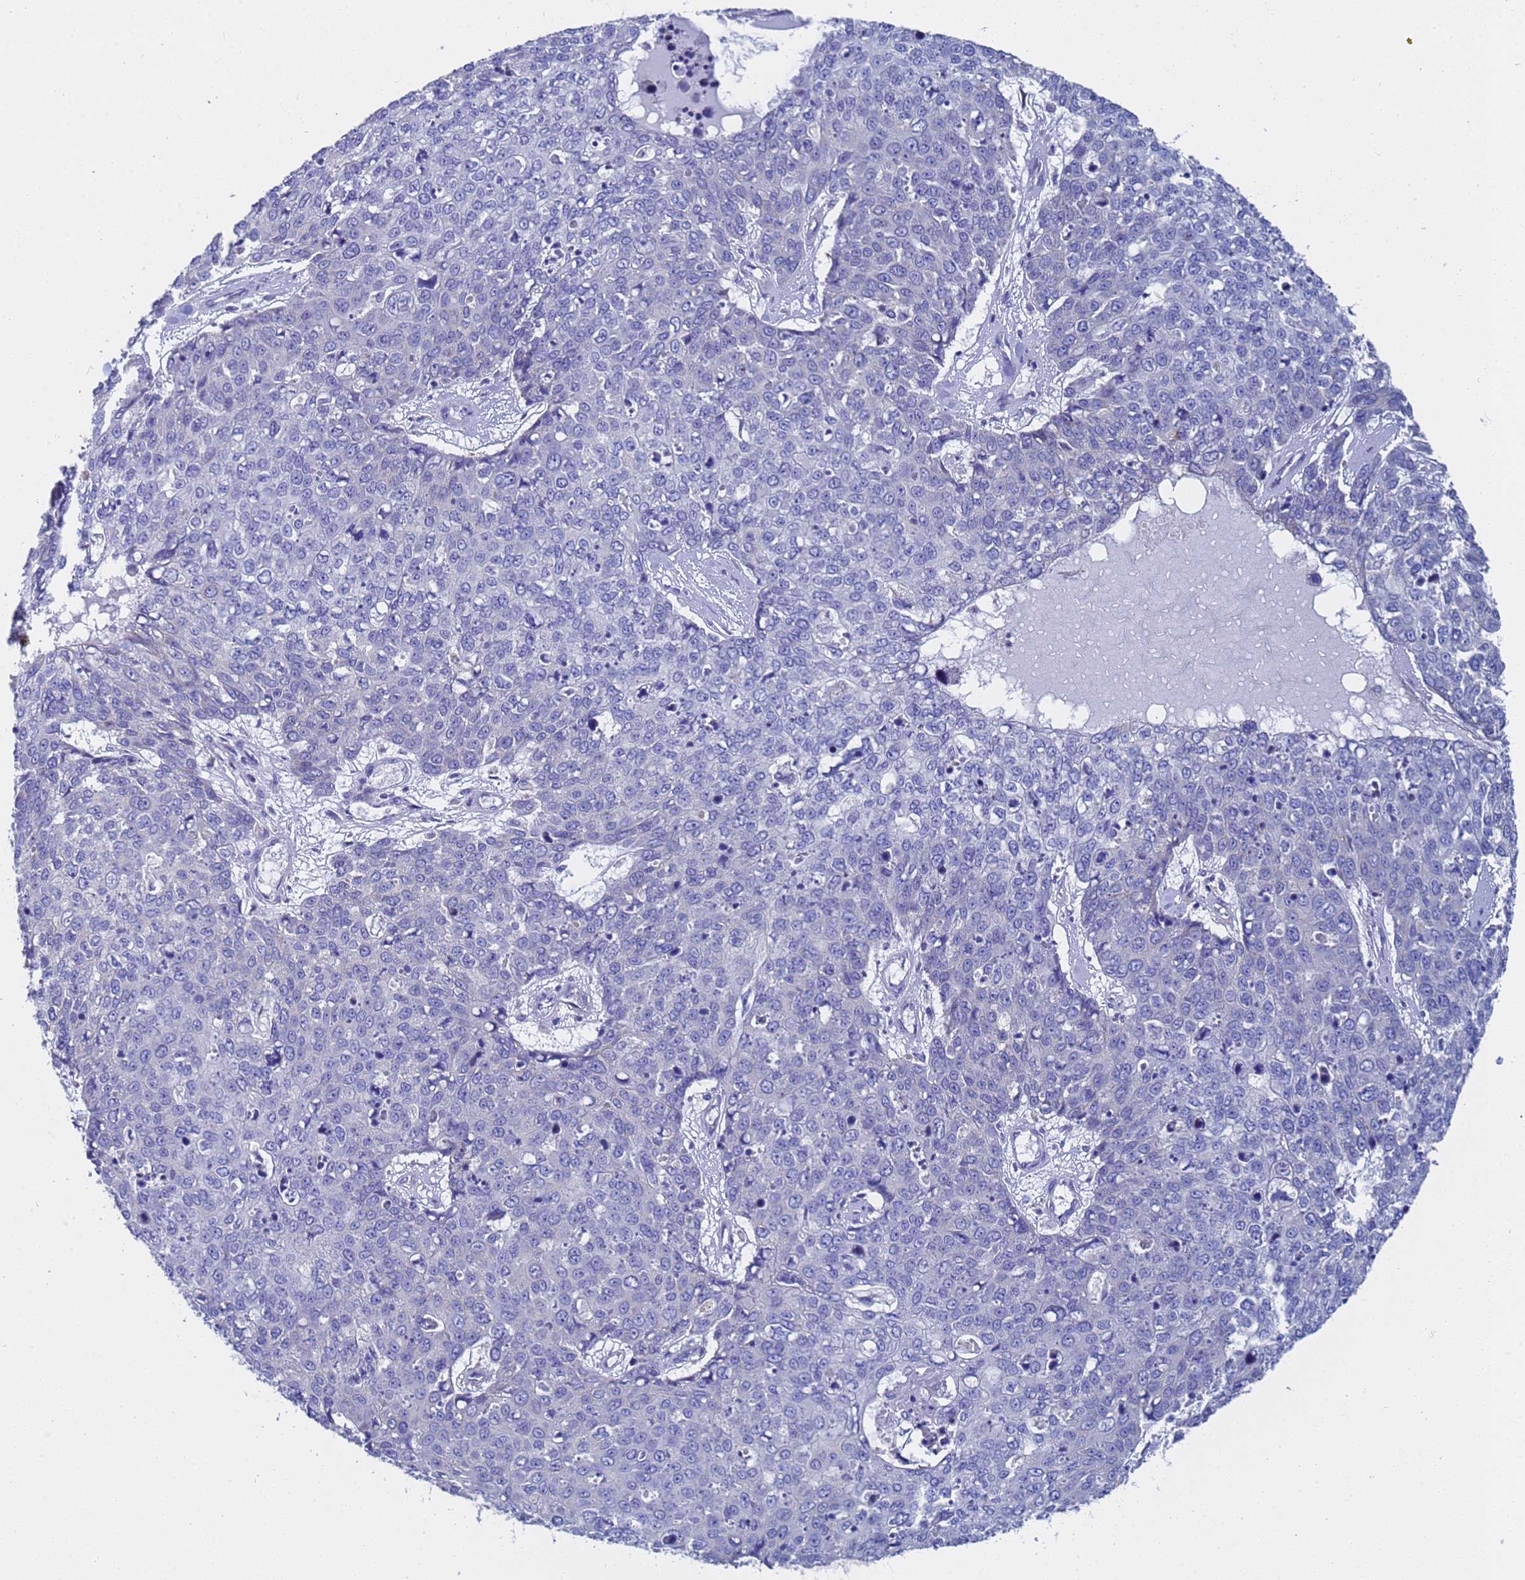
{"staining": {"intensity": "negative", "quantity": "none", "location": "none"}, "tissue": "skin cancer", "cell_type": "Tumor cells", "image_type": "cancer", "snomed": [{"axis": "morphology", "description": "Squamous cell carcinoma, NOS"}, {"axis": "topography", "description": "Skin"}], "caption": "Immunohistochemistry photomicrograph of neoplastic tissue: human skin cancer stained with DAB reveals no significant protein staining in tumor cells. Nuclei are stained in blue.", "gene": "TM4SF4", "patient": {"sex": "male", "age": 71}}